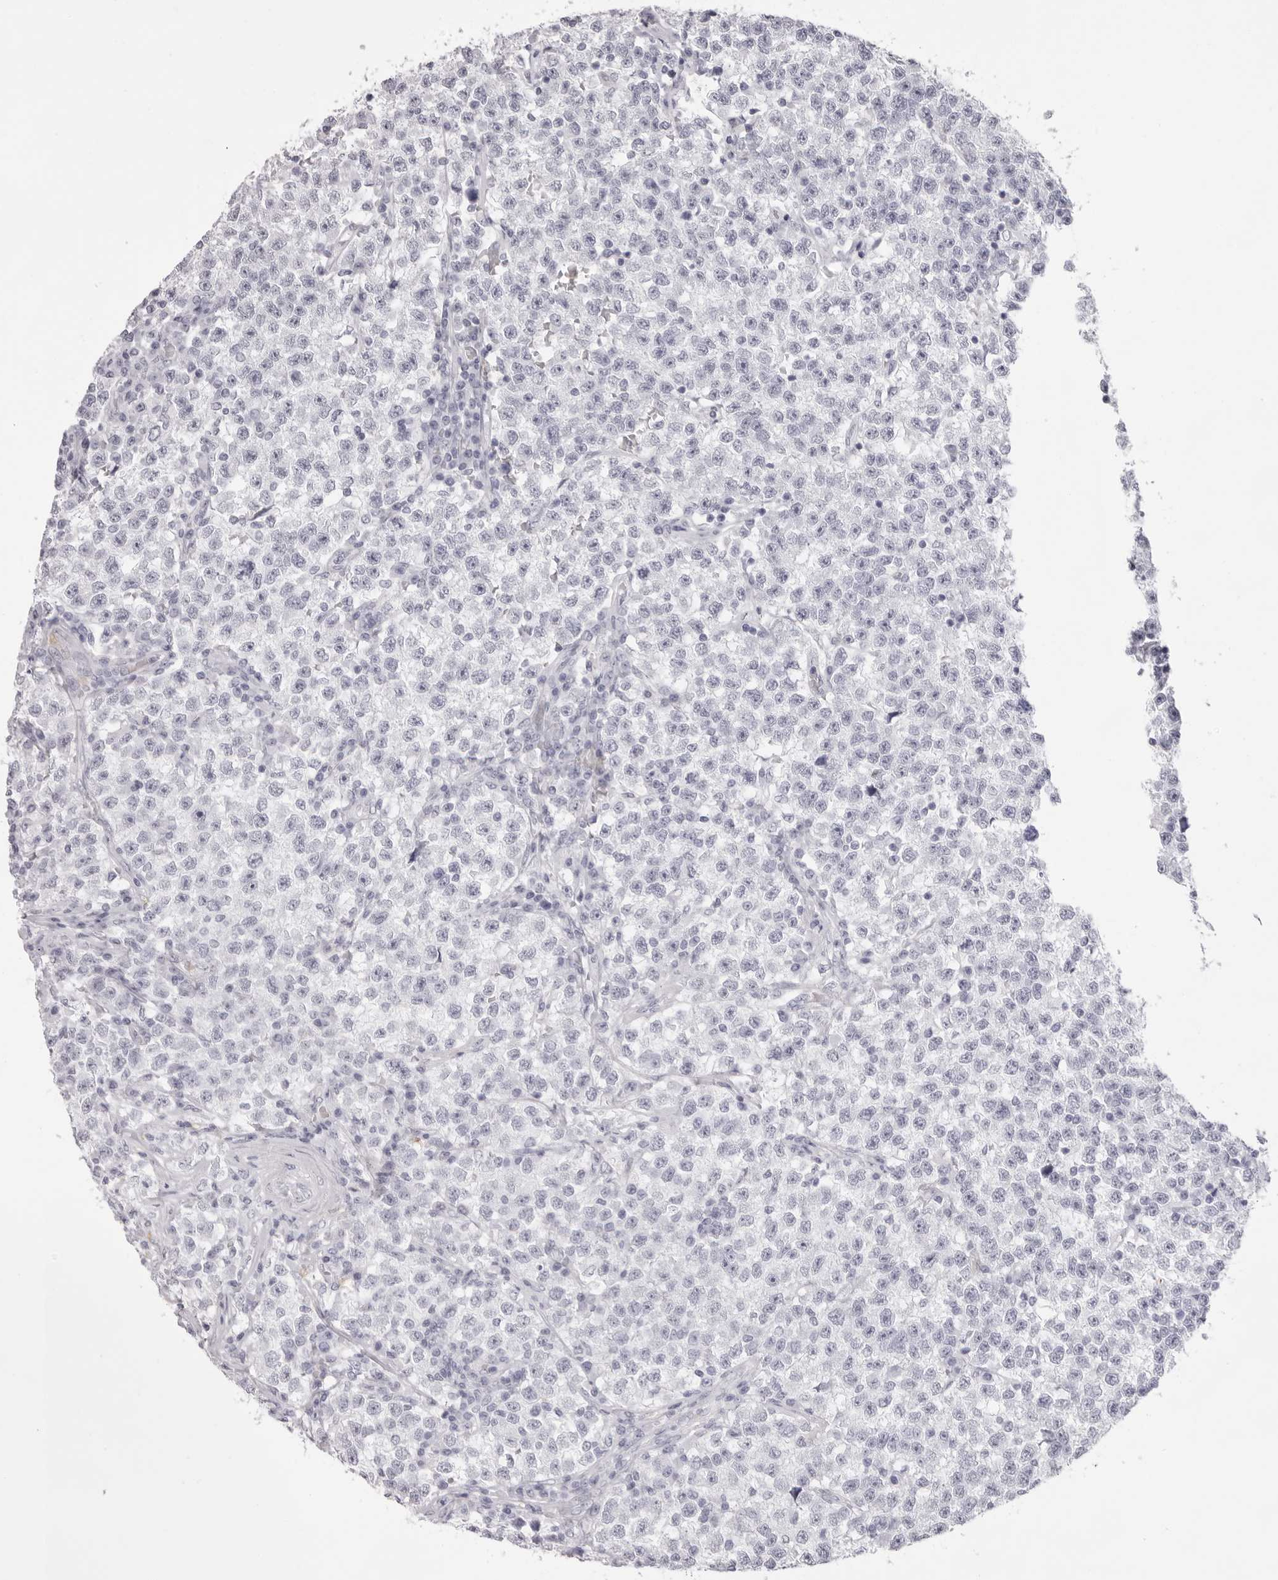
{"staining": {"intensity": "negative", "quantity": "none", "location": "none"}, "tissue": "testis cancer", "cell_type": "Tumor cells", "image_type": "cancer", "snomed": [{"axis": "morphology", "description": "Seminoma, NOS"}, {"axis": "topography", "description": "Testis"}], "caption": "IHC photomicrograph of testis cancer (seminoma) stained for a protein (brown), which exhibits no staining in tumor cells.", "gene": "SPTA1", "patient": {"sex": "male", "age": 22}}